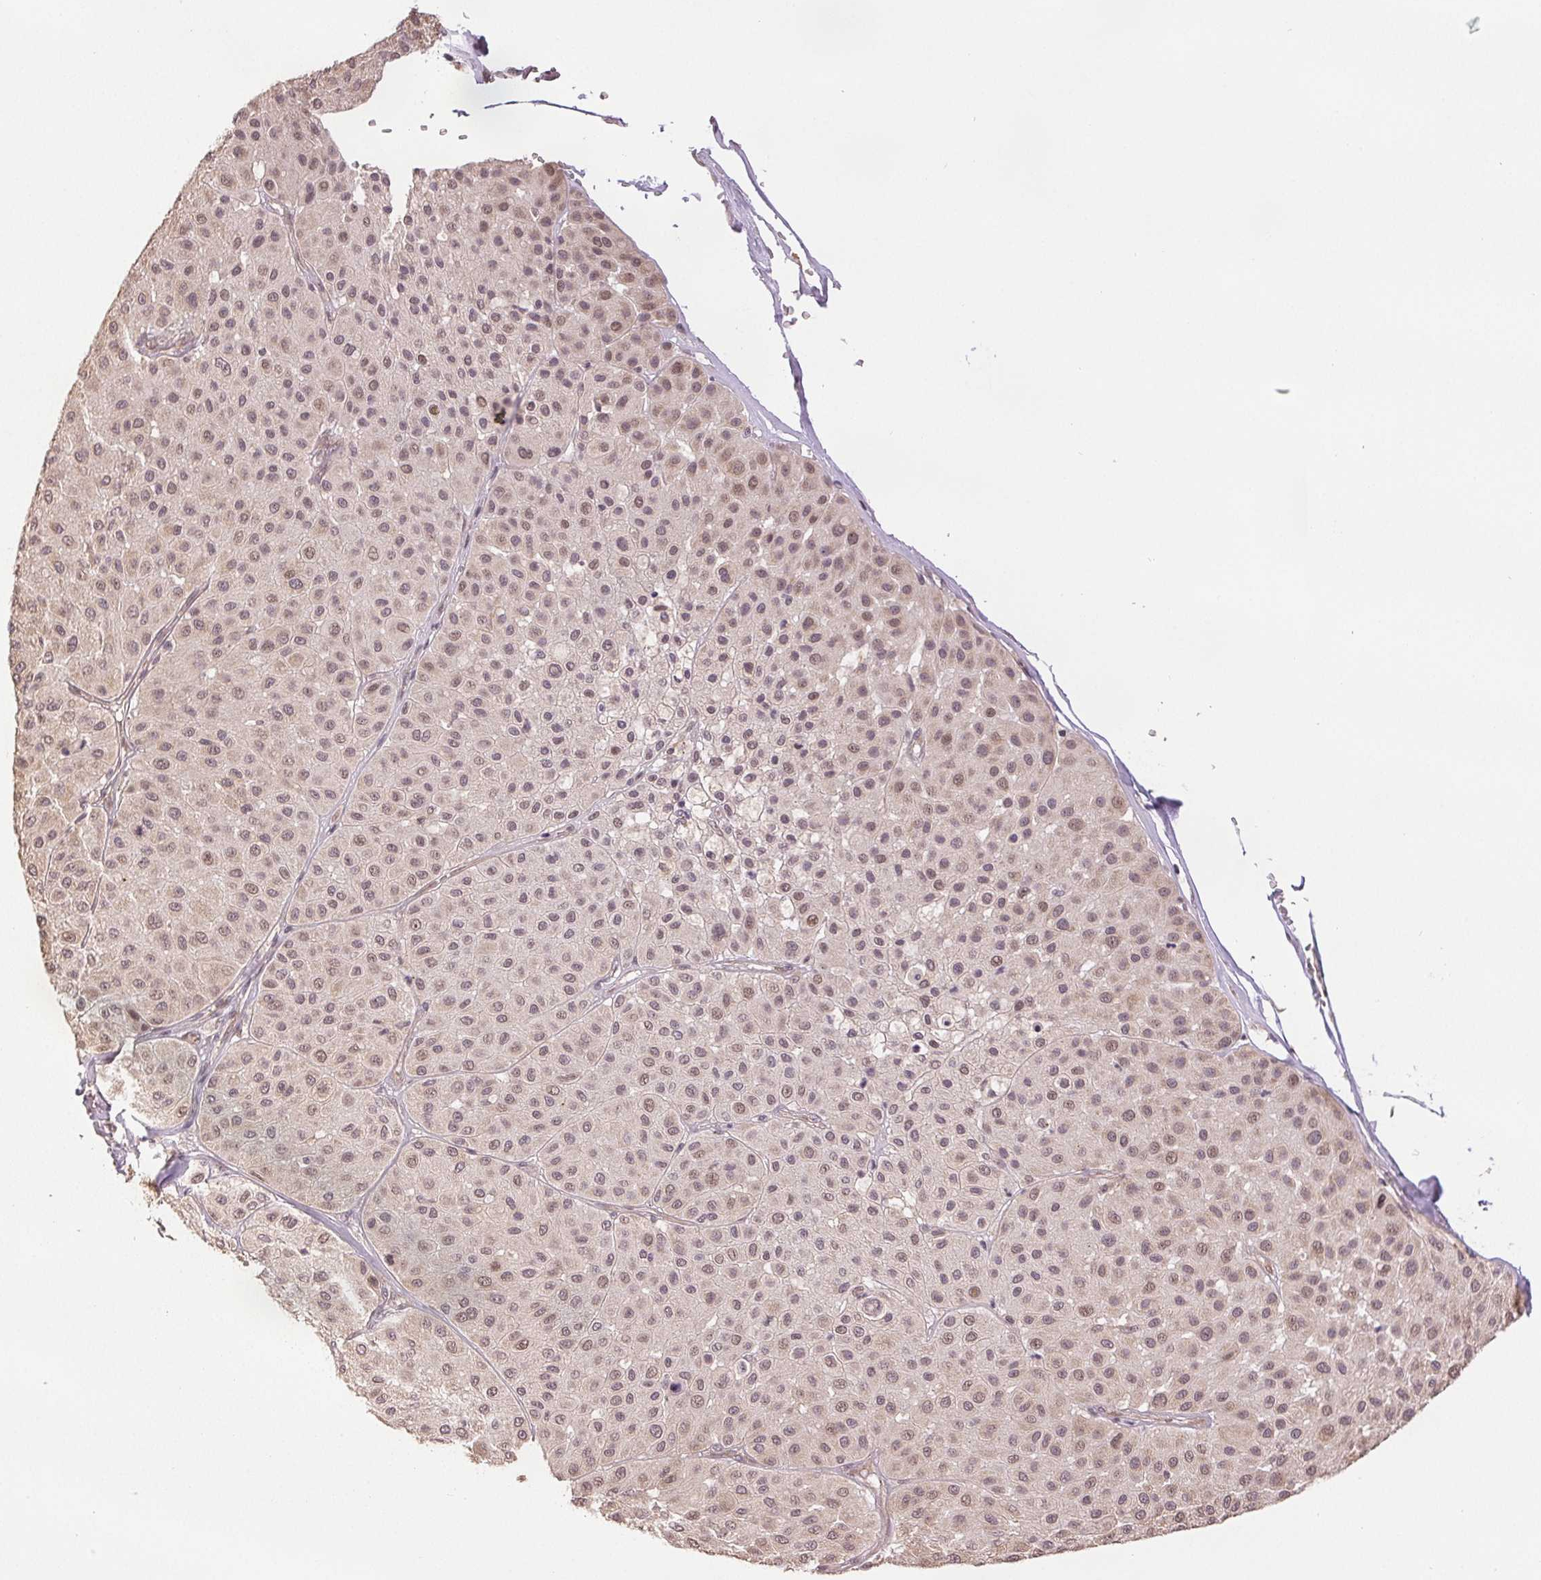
{"staining": {"intensity": "weak", "quantity": ">75%", "location": "nuclear"}, "tissue": "melanoma", "cell_type": "Tumor cells", "image_type": "cancer", "snomed": [{"axis": "morphology", "description": "Malignant melanoma, Metastatic site"}, {"axis": "topography", "description": "Smooth muscle"}], "caption": "Weak nuclear protein positivity is appreciated in about >75% of tumor cells in malignant melanoma (metastatic site). The staining was performed using DAB (3,3'-diaminobenzidine), with brown indicating positive protein expression. Nuclei are stained blue with hematoxylin.", "gene": "PLCB1", "patient": {"sex": "male", "age": 41}}